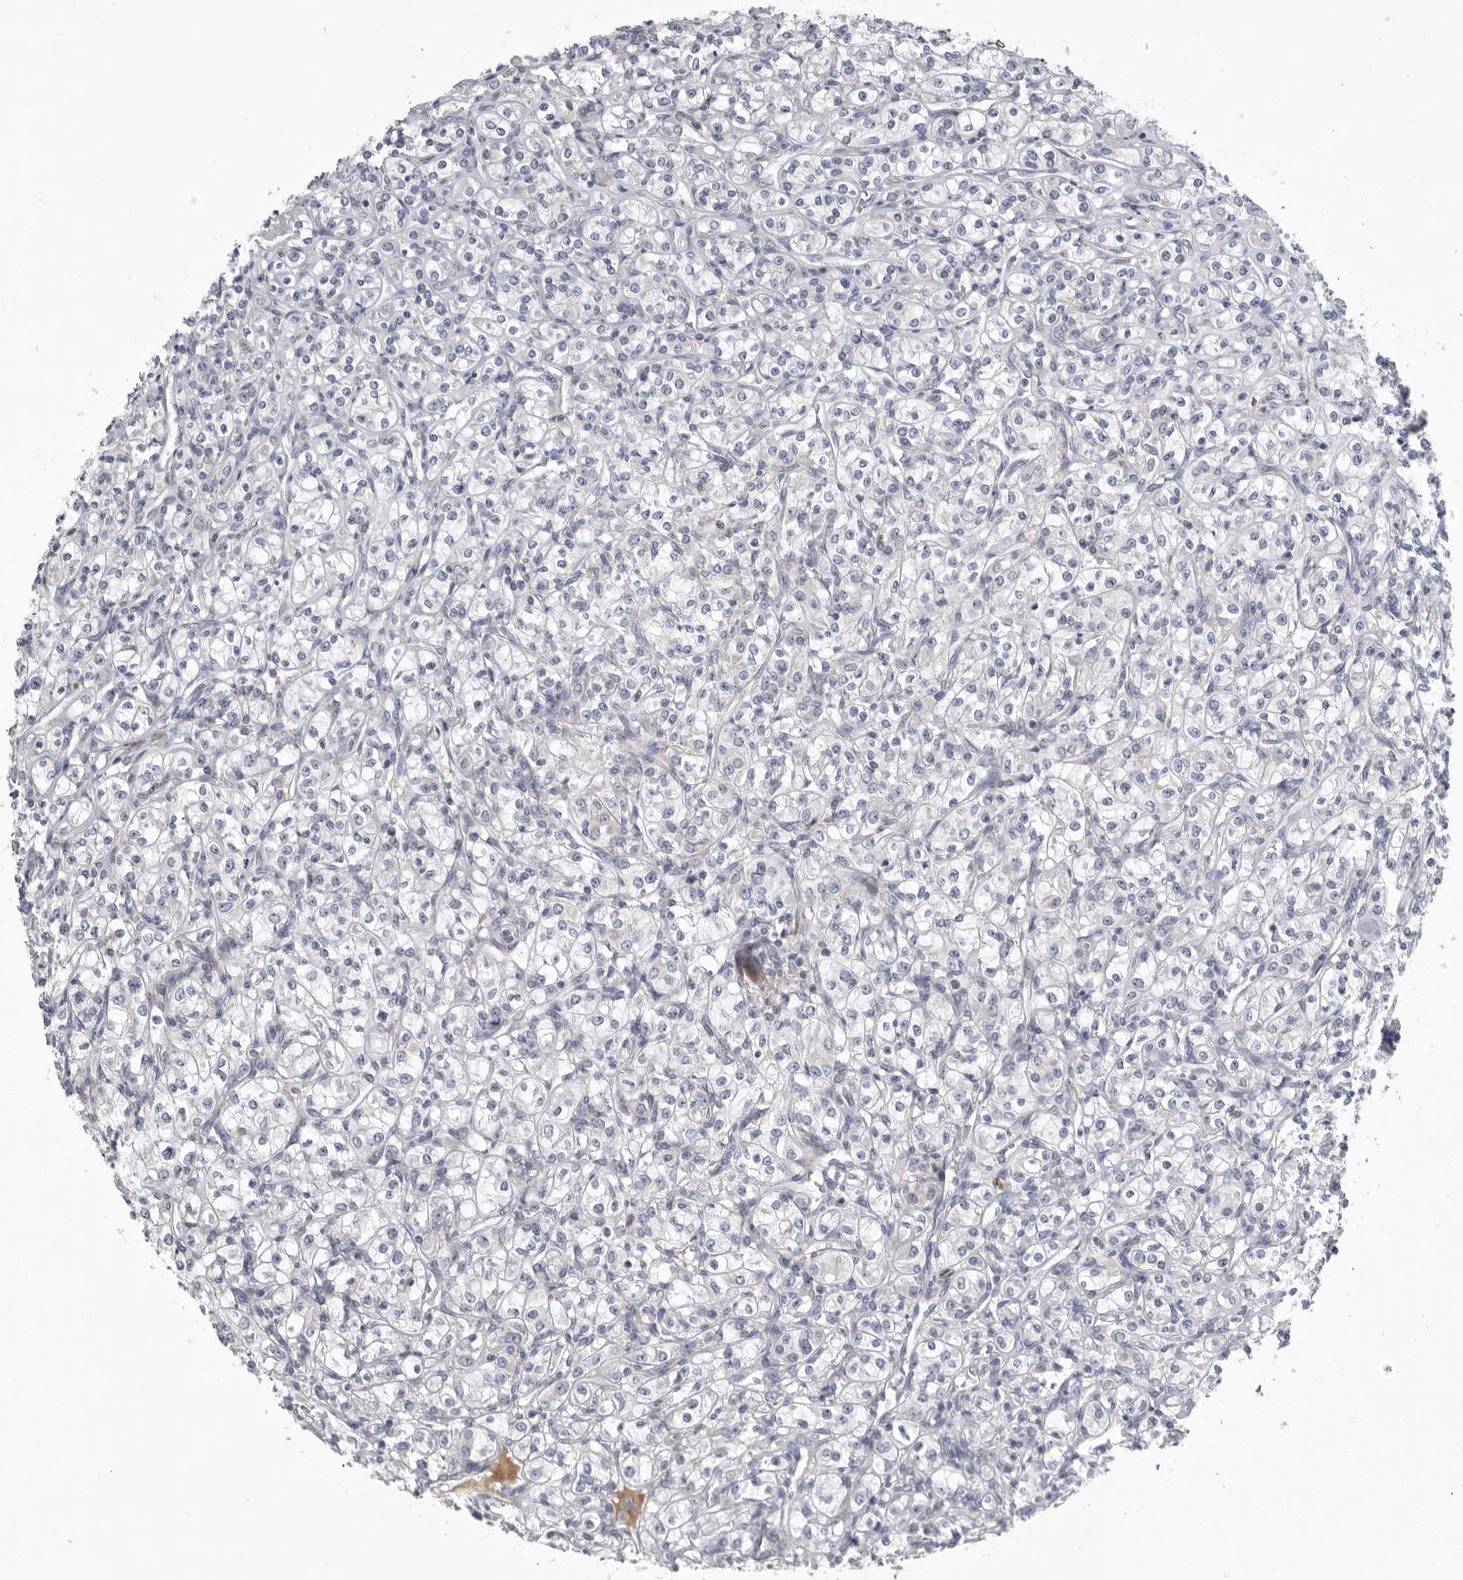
{"staining": {"intensity": "negative", "quantity": "none", "location": "none"}, "tissue": "renal cancer", "cell_type": "Tumor cells", "image_type": "cancer", "snomed": [{"axis": "morphology", "description": "Adenocarcinoma, NOS"}, {"axis": "topography", "description": "Kidney"}], "caption": "The photomicrograph reveals no significant positivity in tumor cells of renal adenocarcinoma. Nuclei are stained in blue.", "gene": "USP24", "patient": {"sex": "male", "age": 77}}